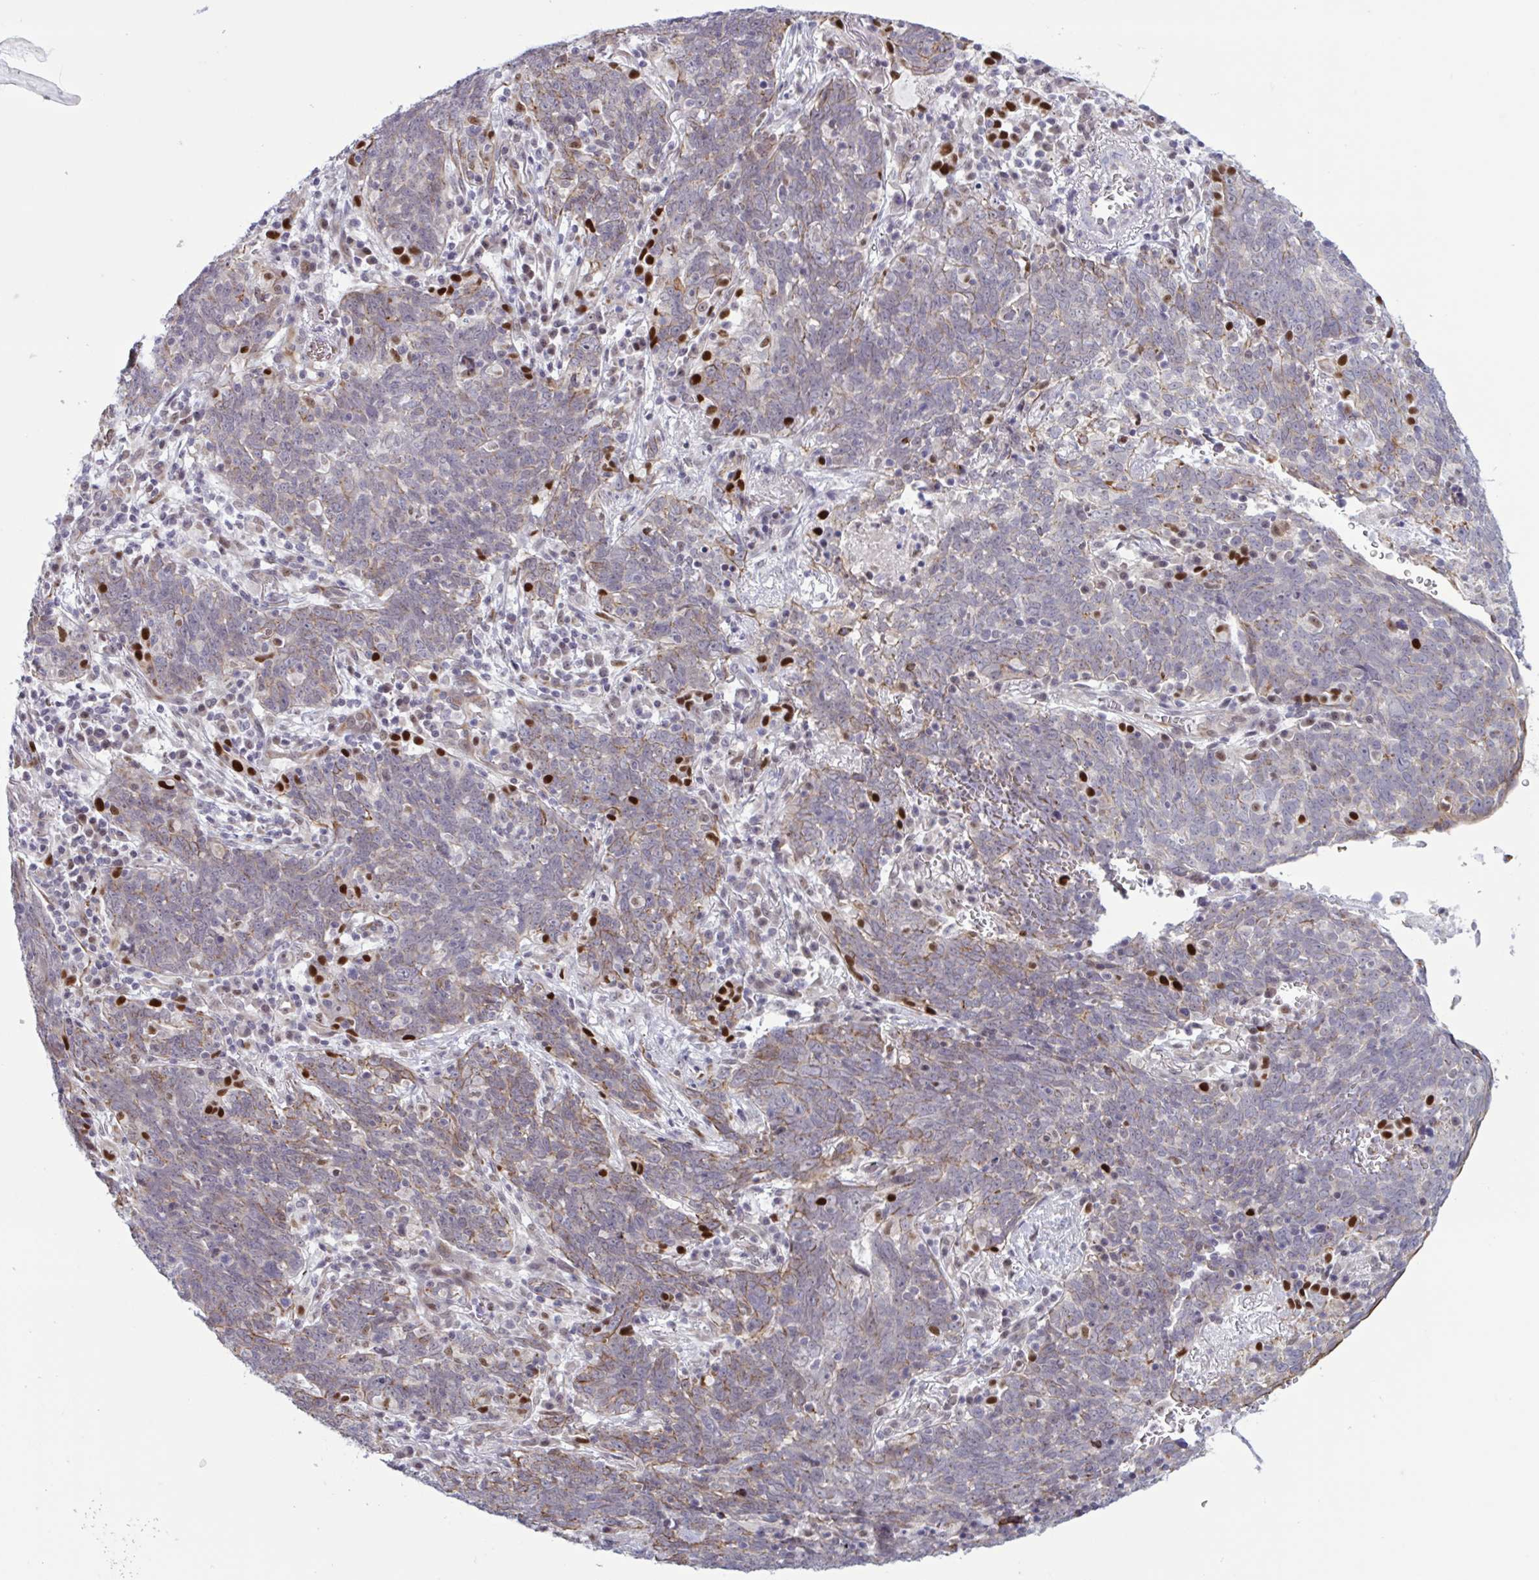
{"staining": {"intensity": "negative", "quantity": "none", "location": "none"}, "tissue": "lung cancer", "cell_type": "Tumor cells", "image_type": "cancer", "snomed": [{"axis": "morphology", "description": "Squamous cell carcinoma, NOS"}, {"axis": "topography", "description": "Lung"}], "caption": "Lung cancer was stained to show a protein in brown. There is no significant expression in tumor cells. The staining was performed using DAB (3,3'-diaminobenzidine) to visualize the protein expression in brown, while the nuclei were stained in blue with hematoxylin (Magnification: 20x).", "gene": "PRMT6", "patient": {"sex": "female", "age": 72}}